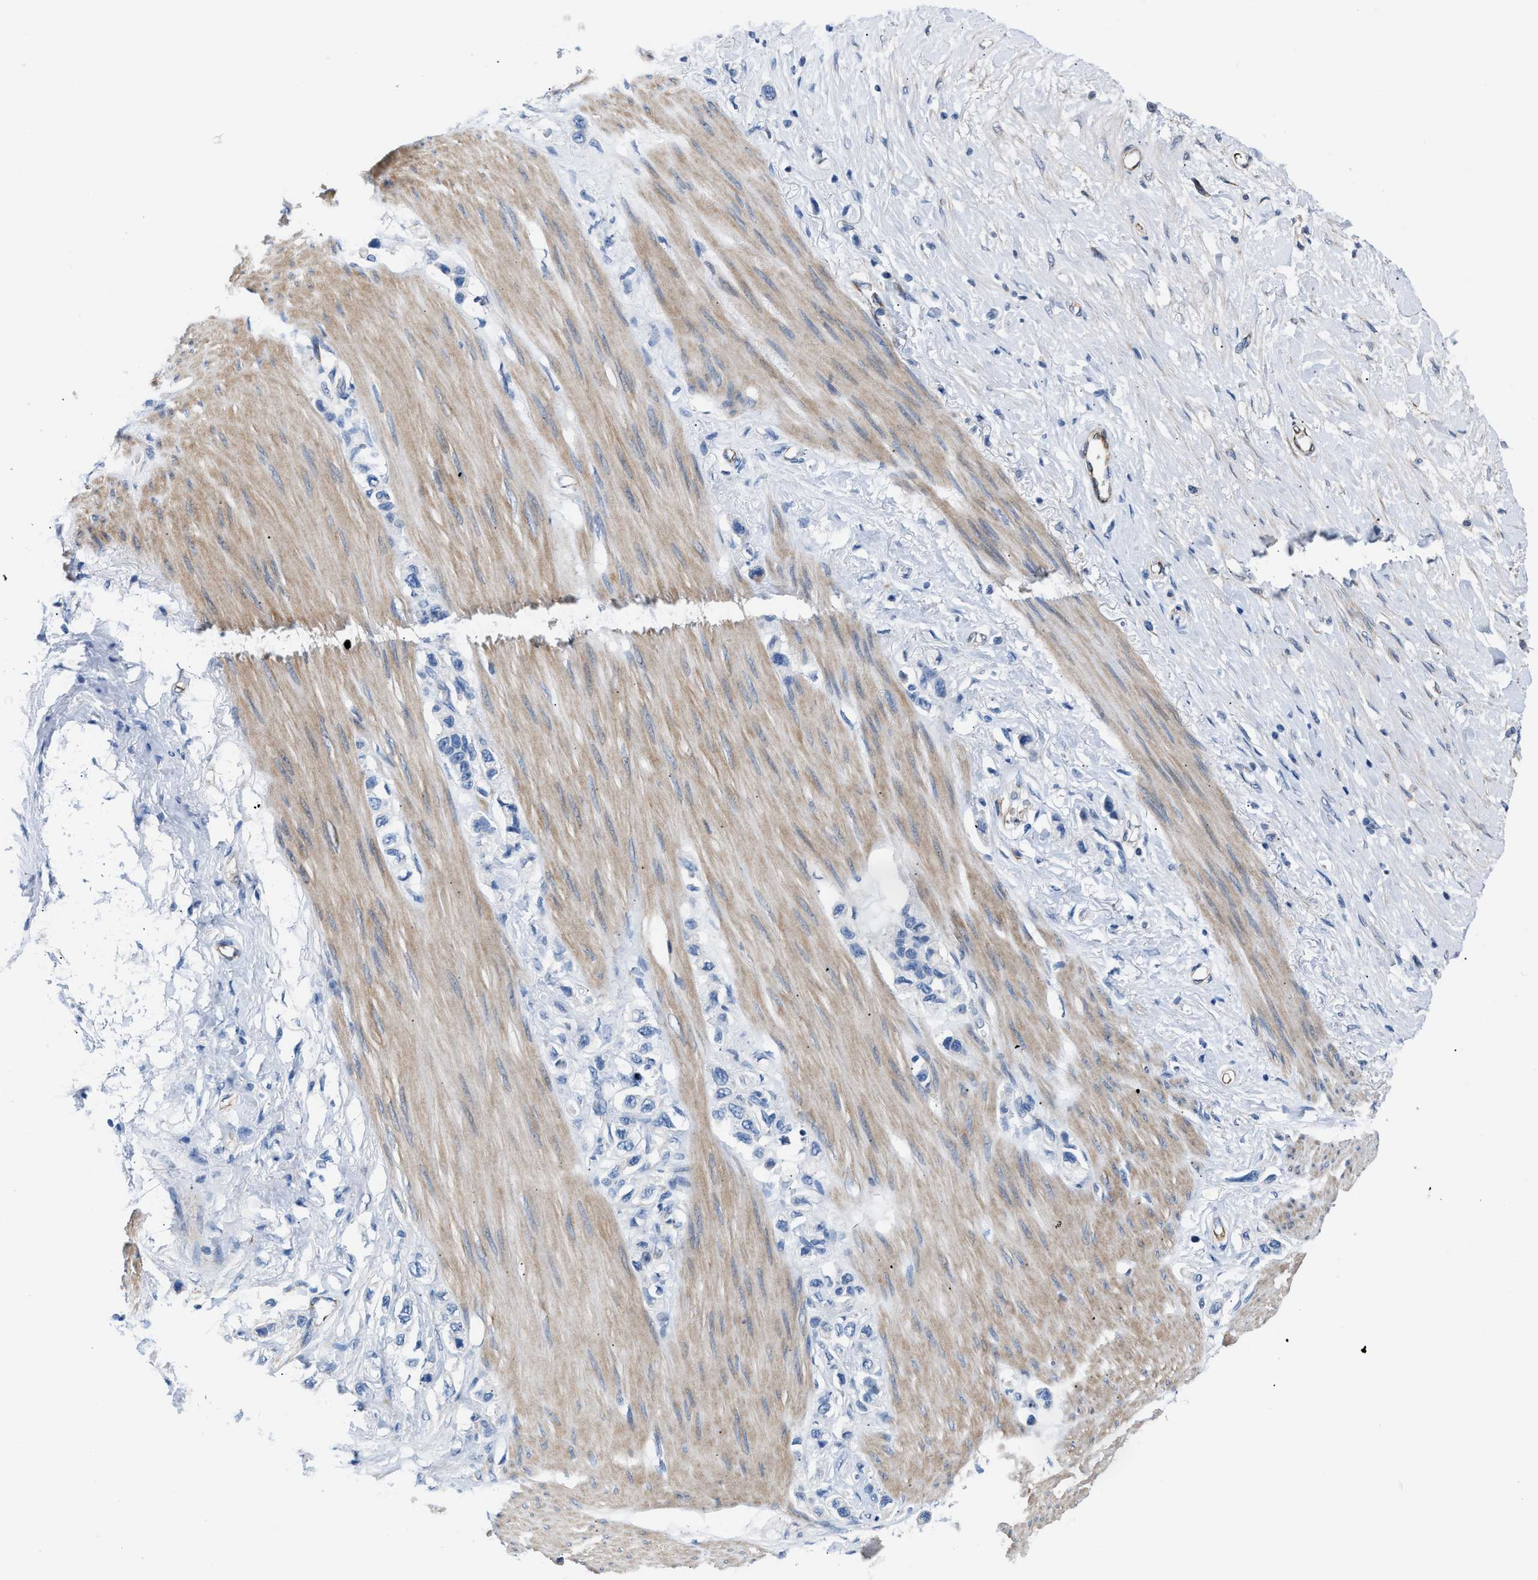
{"staining": {"intensity": "negative", "quantity": "none", "location": "none"}, "tissue": "stomach cancer", "cell_type": "Tumor cells", "image_type": "cancer", "snomed": [{"axis": "morphology", "description": "Adenocarcinoma, NOS"}, {"axis": "topography", "description": "Stomach"}], "caption": "This is an immunohistochemistry histopathology image of human stomach adenocarcinoma. There is no positivity in tumor cells.", "gene": "TFPI", "patient": {"sex": "female", "age": 65}}